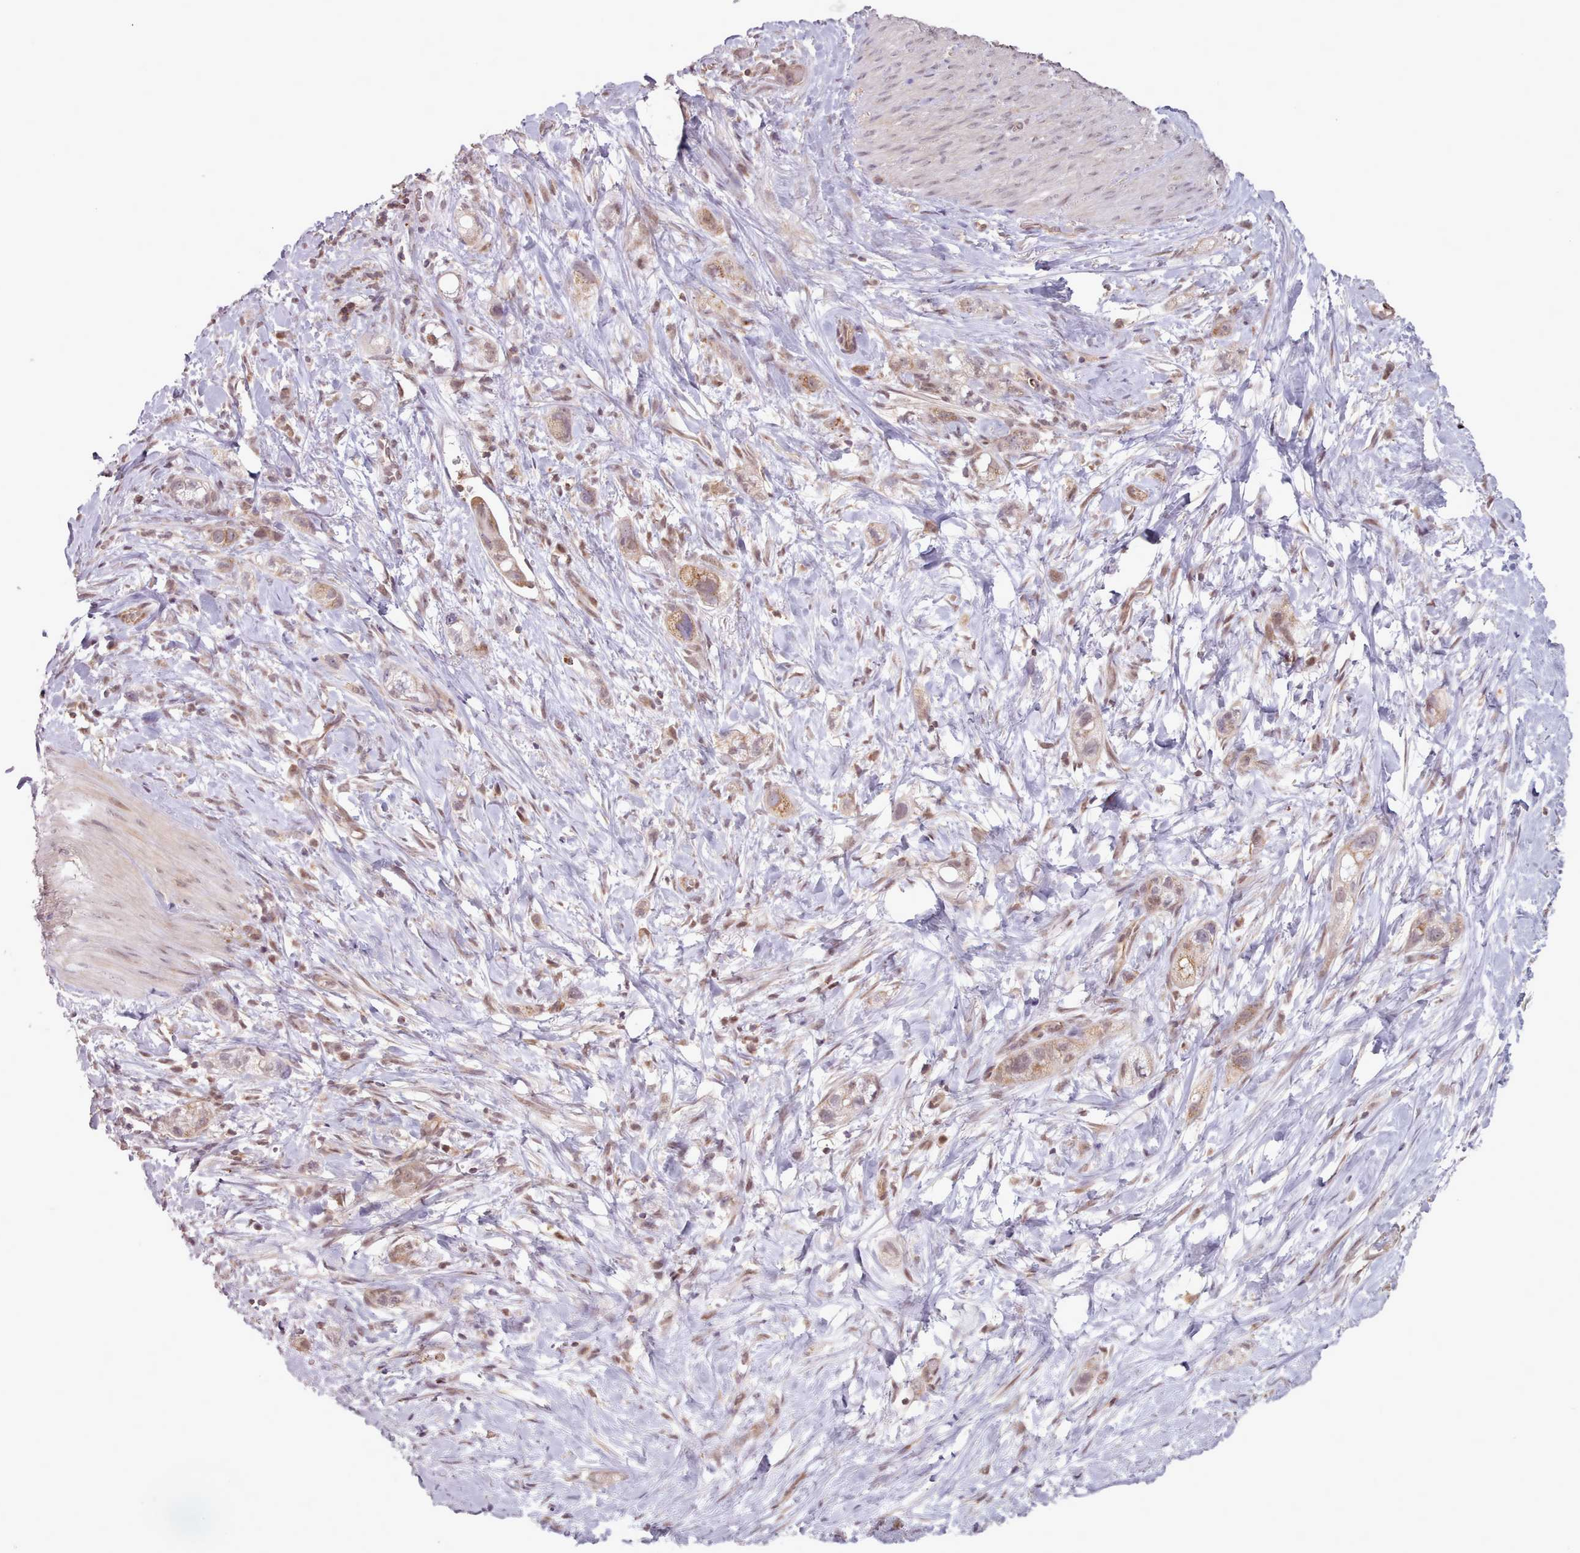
{"staining": {"intensity": "weak", "quantity": ">75%", "location": "cytoplasmic/membranous"}, "tissue": "stomach cancer", "cell_type": "Tumor cells", "image_type": "cancer", "snomed": [{"axis": "morphology", "description": "Adenocarcinoma, NOS"}, {"axis": "topography", "description": "Stomach"}, {"axis": "topography", "description": "Stomach, lower"}], "caption": "This histopathology image reveals IHC staining of stomach cancer, with low weak cytoplasmic/membranous staining in about >75% of tumor cells.", "gene": "ZMYM4", "patient": {"sex": "female", "age": 48}}